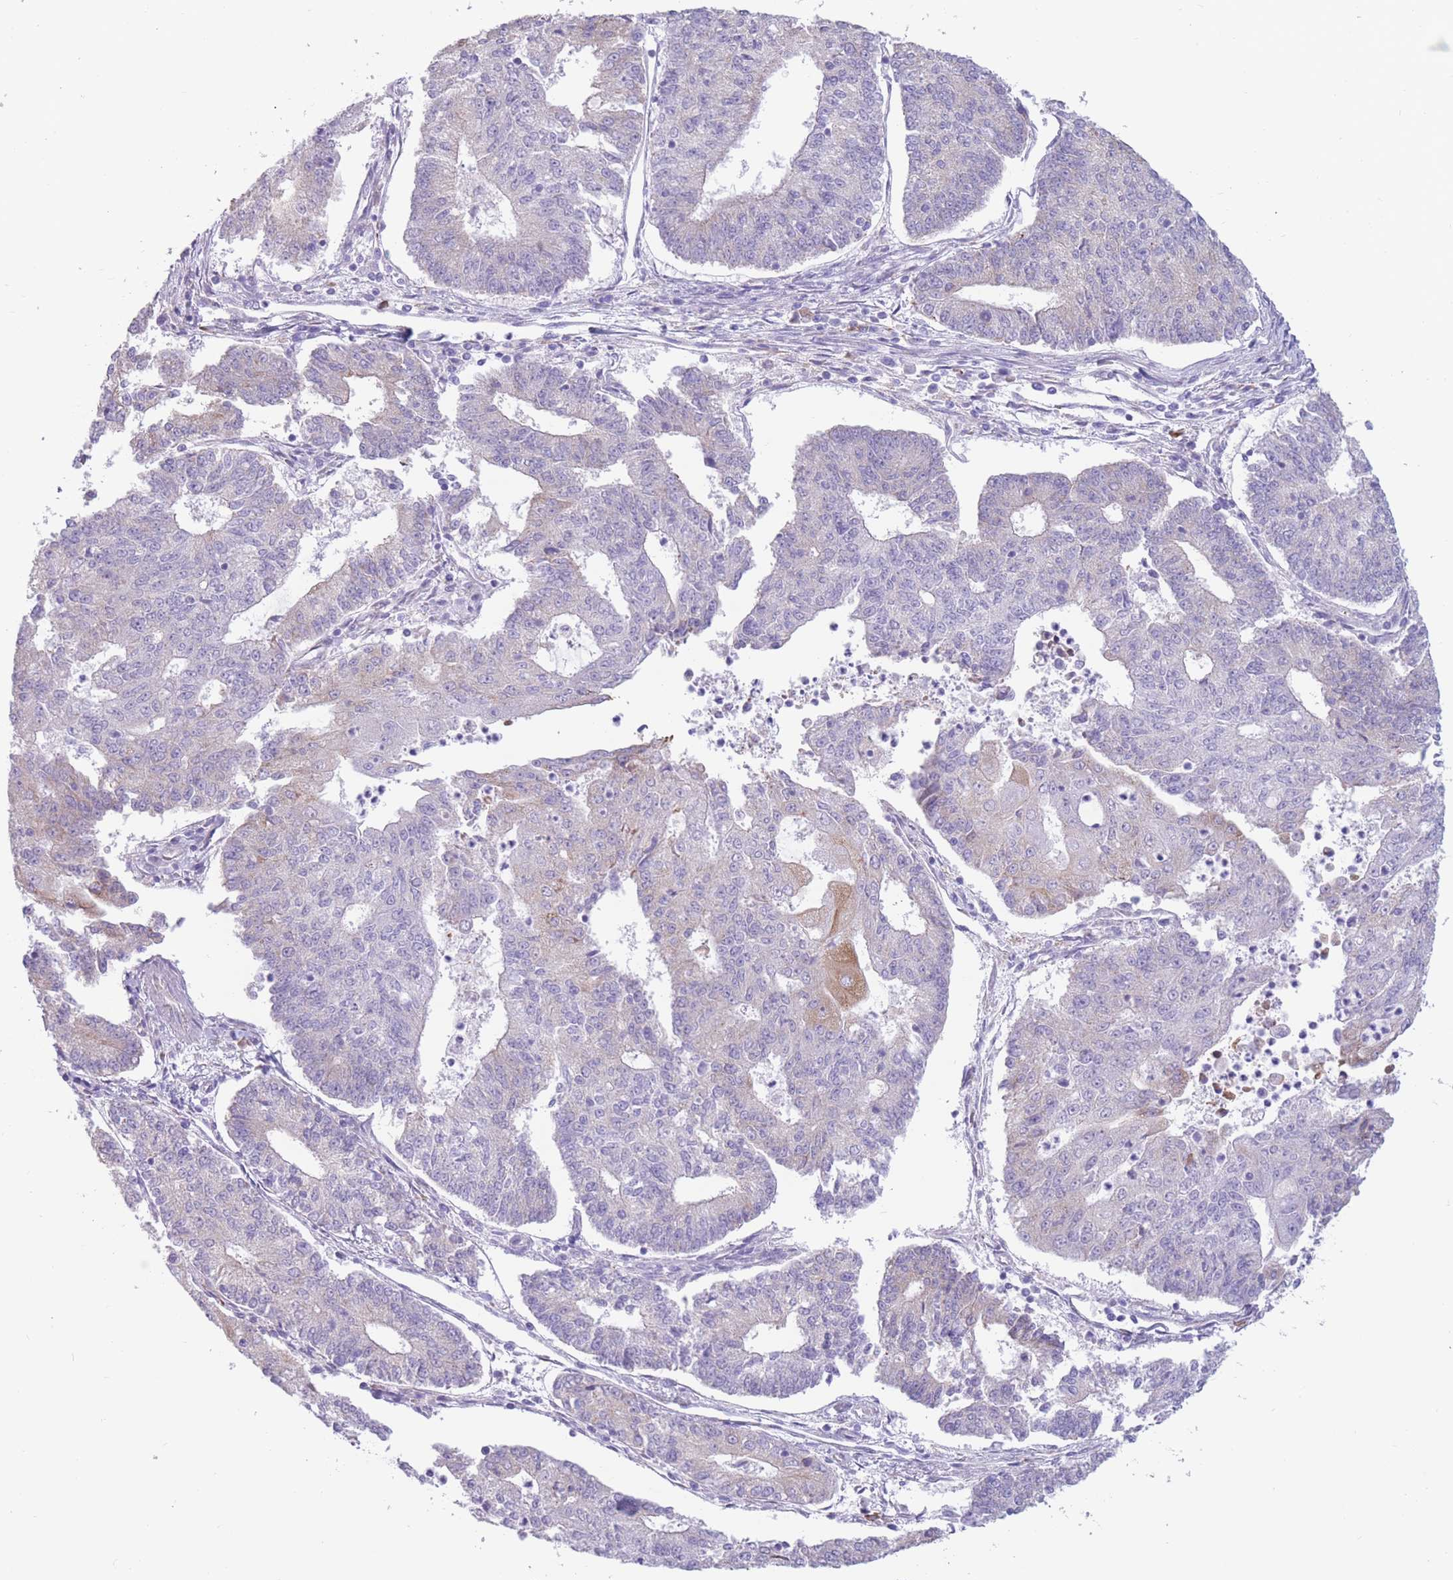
{"staining": {"intensity": "weak", "quantity": "<25%", "location": "cytoplasmic/membranous"}, "tissue": "endometrial cancer", "cell_type": "Tumor cells", "image_type": "cancer", "snomed": [{"axis": "morphology", "description": "Adenocarcinoma, NOS"}, {"axis": "topography", "description": "Endometrium"}], "caption": "A micrograph of human adenocarcinoma (endometrial) is negative for staining in tumor cells.", "gene": "COL27A1", "patient": {"sex": "female", "age": 56}}